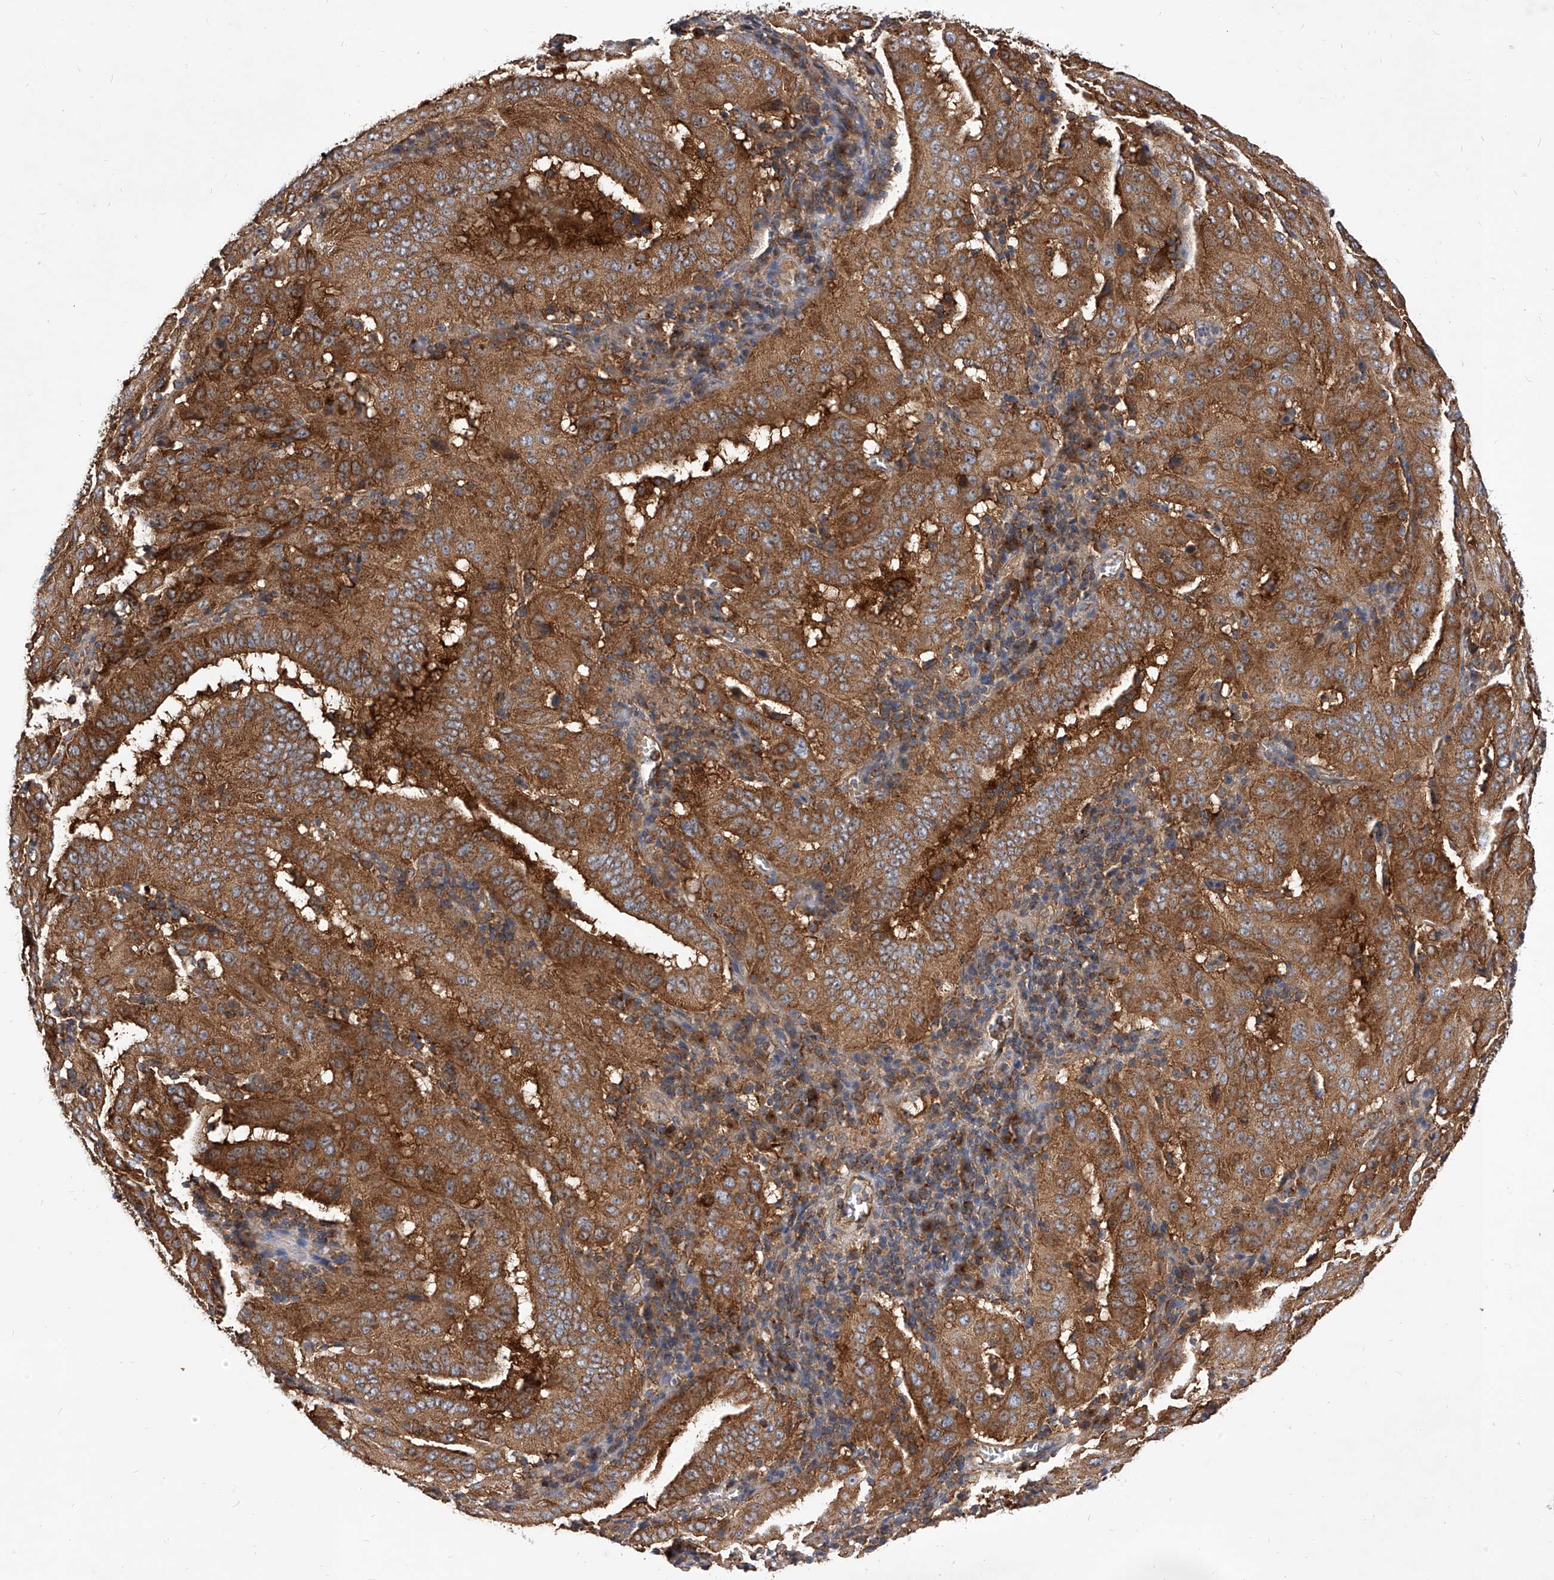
{"staining": {"intensity": "strong", "quantity": ">75%", "location": "cytoplasmic/membranous"}, "tissue": "pancreatic cancer", "cell_type": "Tumor cells", "image_type": "cancer", "snomed": [{"axis": "morphology", "description": "Adenocarcinoma, NOS"}, {"axis": "topography", "description": "Pancreas"}], "caption": "A brown stain shows strong cytoplasmic/membranous positivity of a protein in pancreatic adenocarcinoma tumor cells. (brown staining indicates protein expression, while blue staining denotes nuclei).", "gene": "CFAP410", "patient": {"sex": "male", "age": 63}}